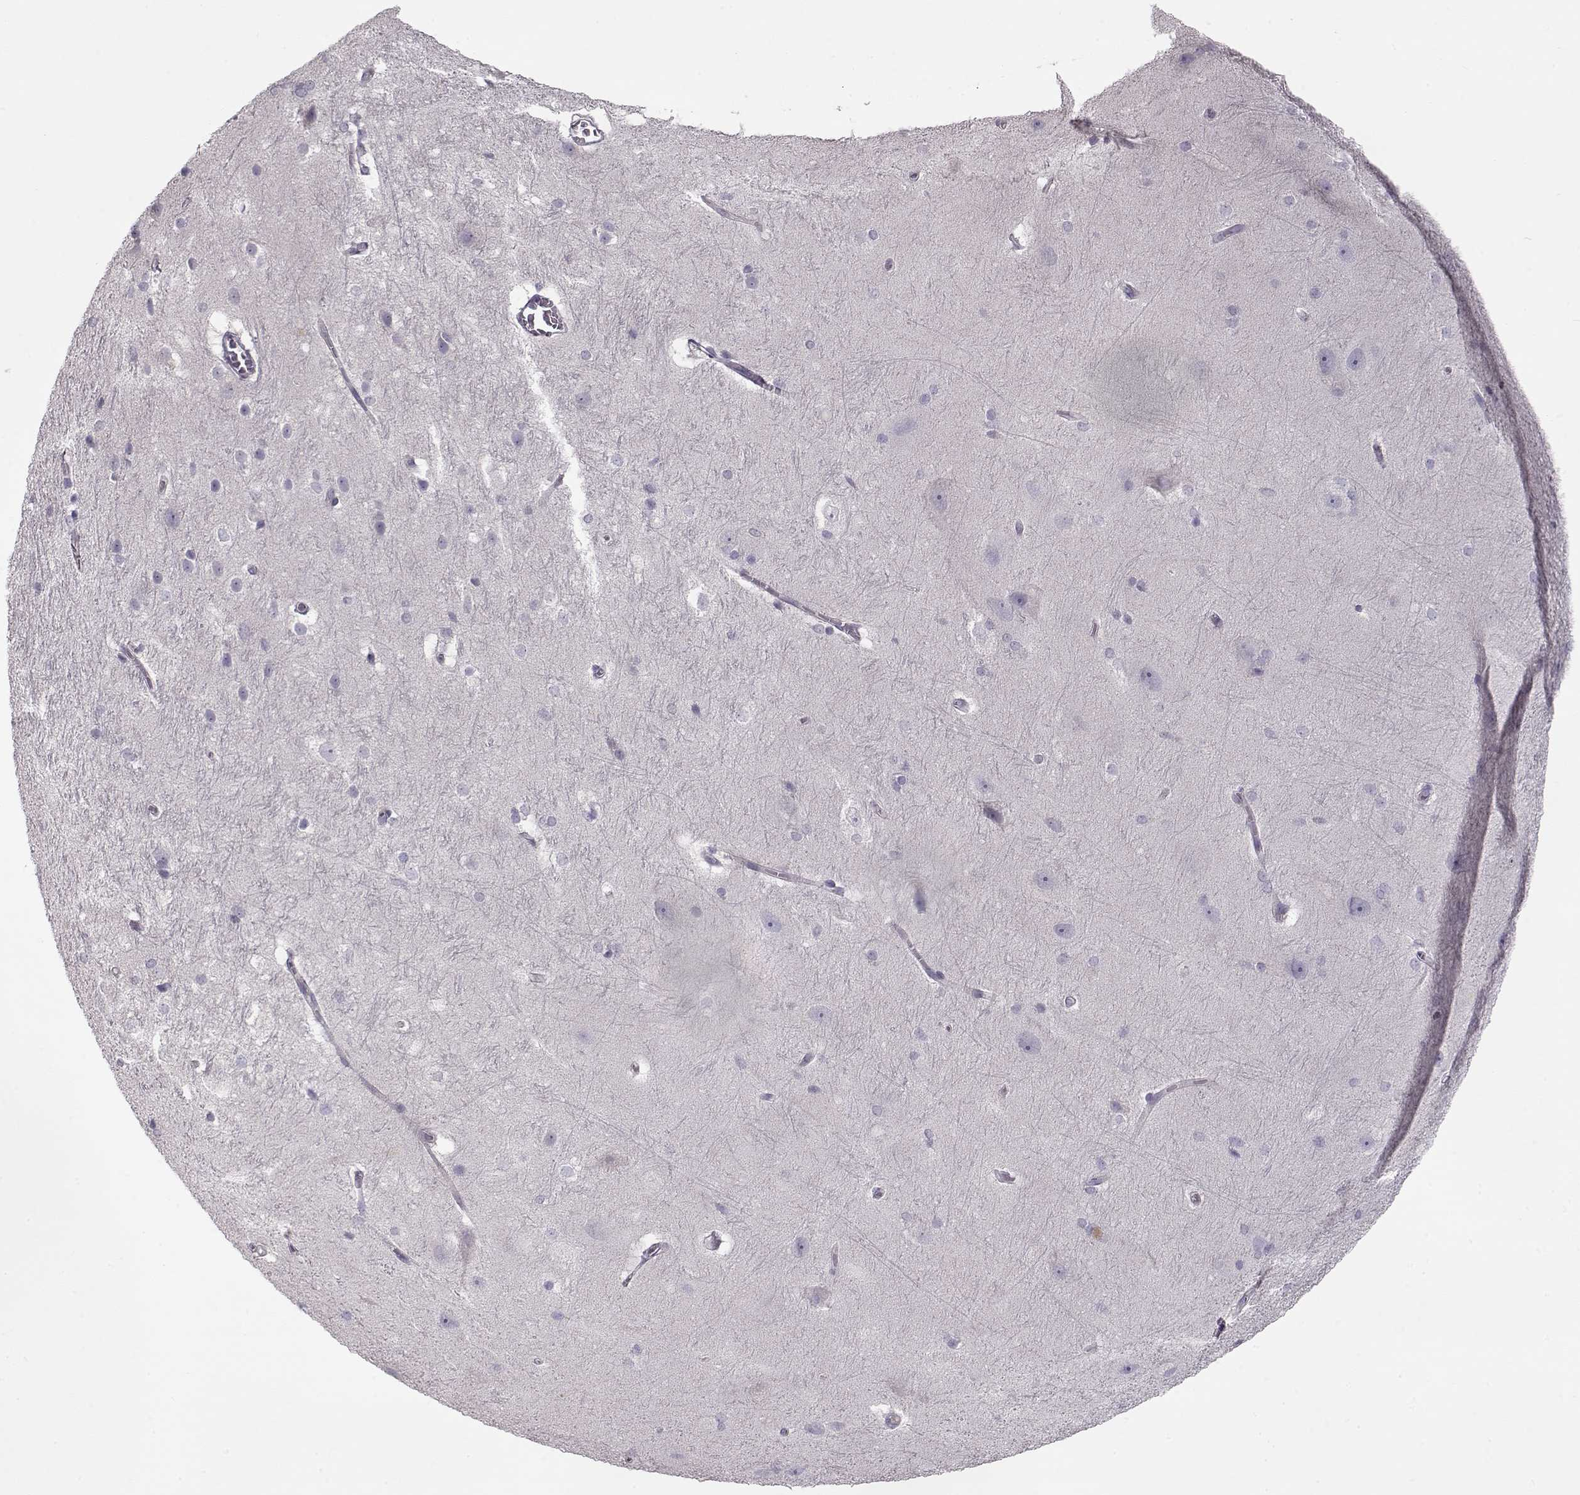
{"staining": {"intensity": "negative", "quantity": "none", "location": "none"}, "tissue": "hippocampus", "cell_type": "Glial cells", "image_type": "normal", "snomed": [{"axis": "morphology", "description": "Normal tissue, NOS"}, {"axis": "topography", "description": "Cerebral cortex"}, {"axis": "topography", "description": "Hippocampus"}], "caption": "IHC of normal hippocampus displays no positivity in glial cells.", "gene": "GRK1", "patient": {"sex": "female", "age": 19}}